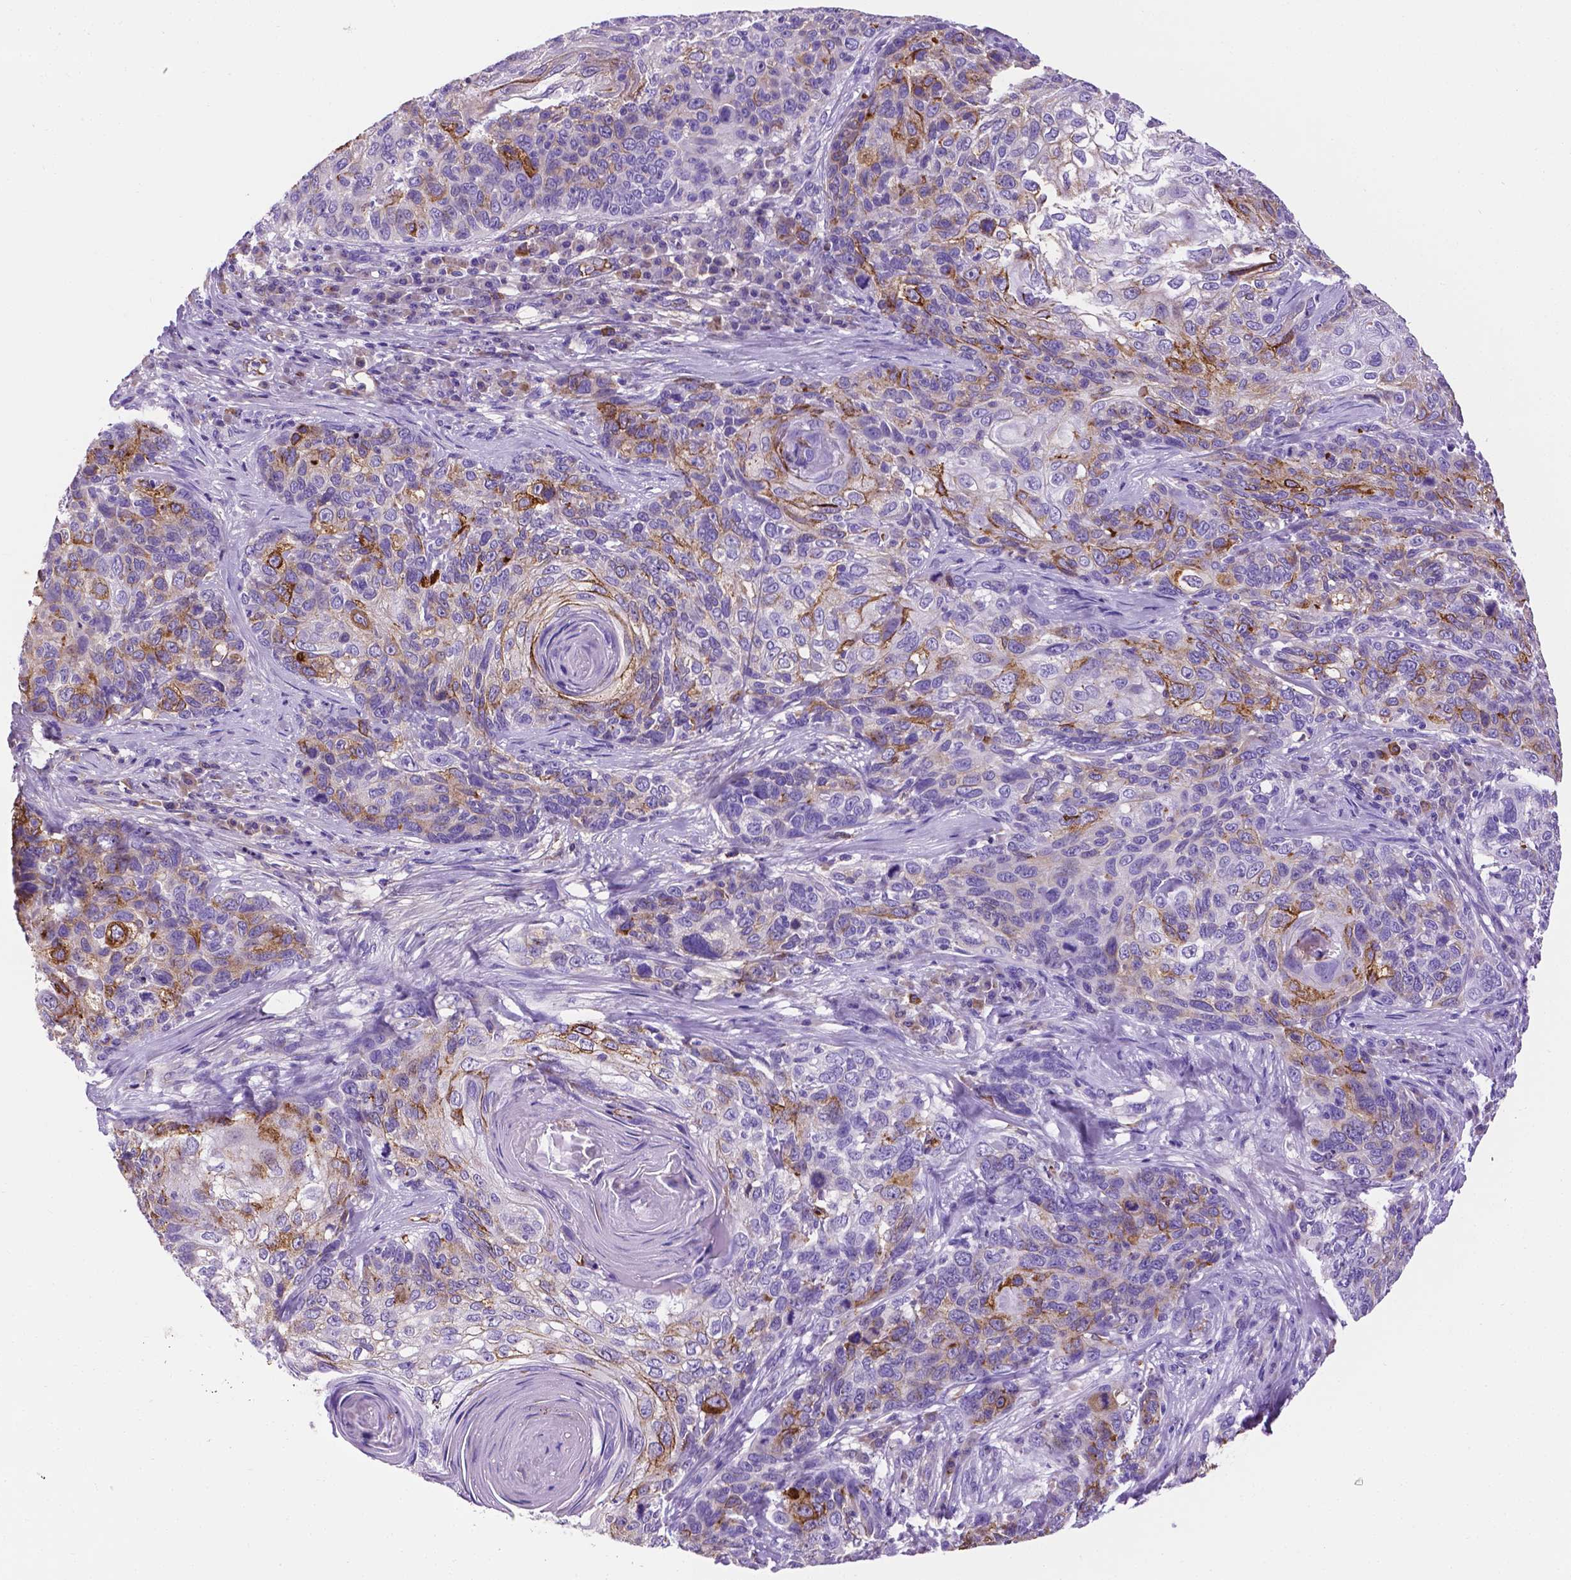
{"staining": {"intensity": "strong", "quantity": "<25%", "location": "cytoplasmic/membranous"}, "tissue": "skin cancer", "cell_type": "Tumor cells", "image_type": "cancer", "snomed": [{"axis": "morphology", "description": "Squamous cell carcinoma, NOS"}, {"axis": "topography", "description": "Skin"}], "caption": "Strong cytoplasmic/membranous protein positivity is seen in approximately <25% of tumor cells in skin cancer (squamous cell carcinoma). Using DAB (3,3'-diaminobenzidine) (brown) and hematoxylin (blue) stains, captured at high magnification using brightfield microscopy.", "gene": "APOE", "patient": {"sex": "male", "age": 92}}